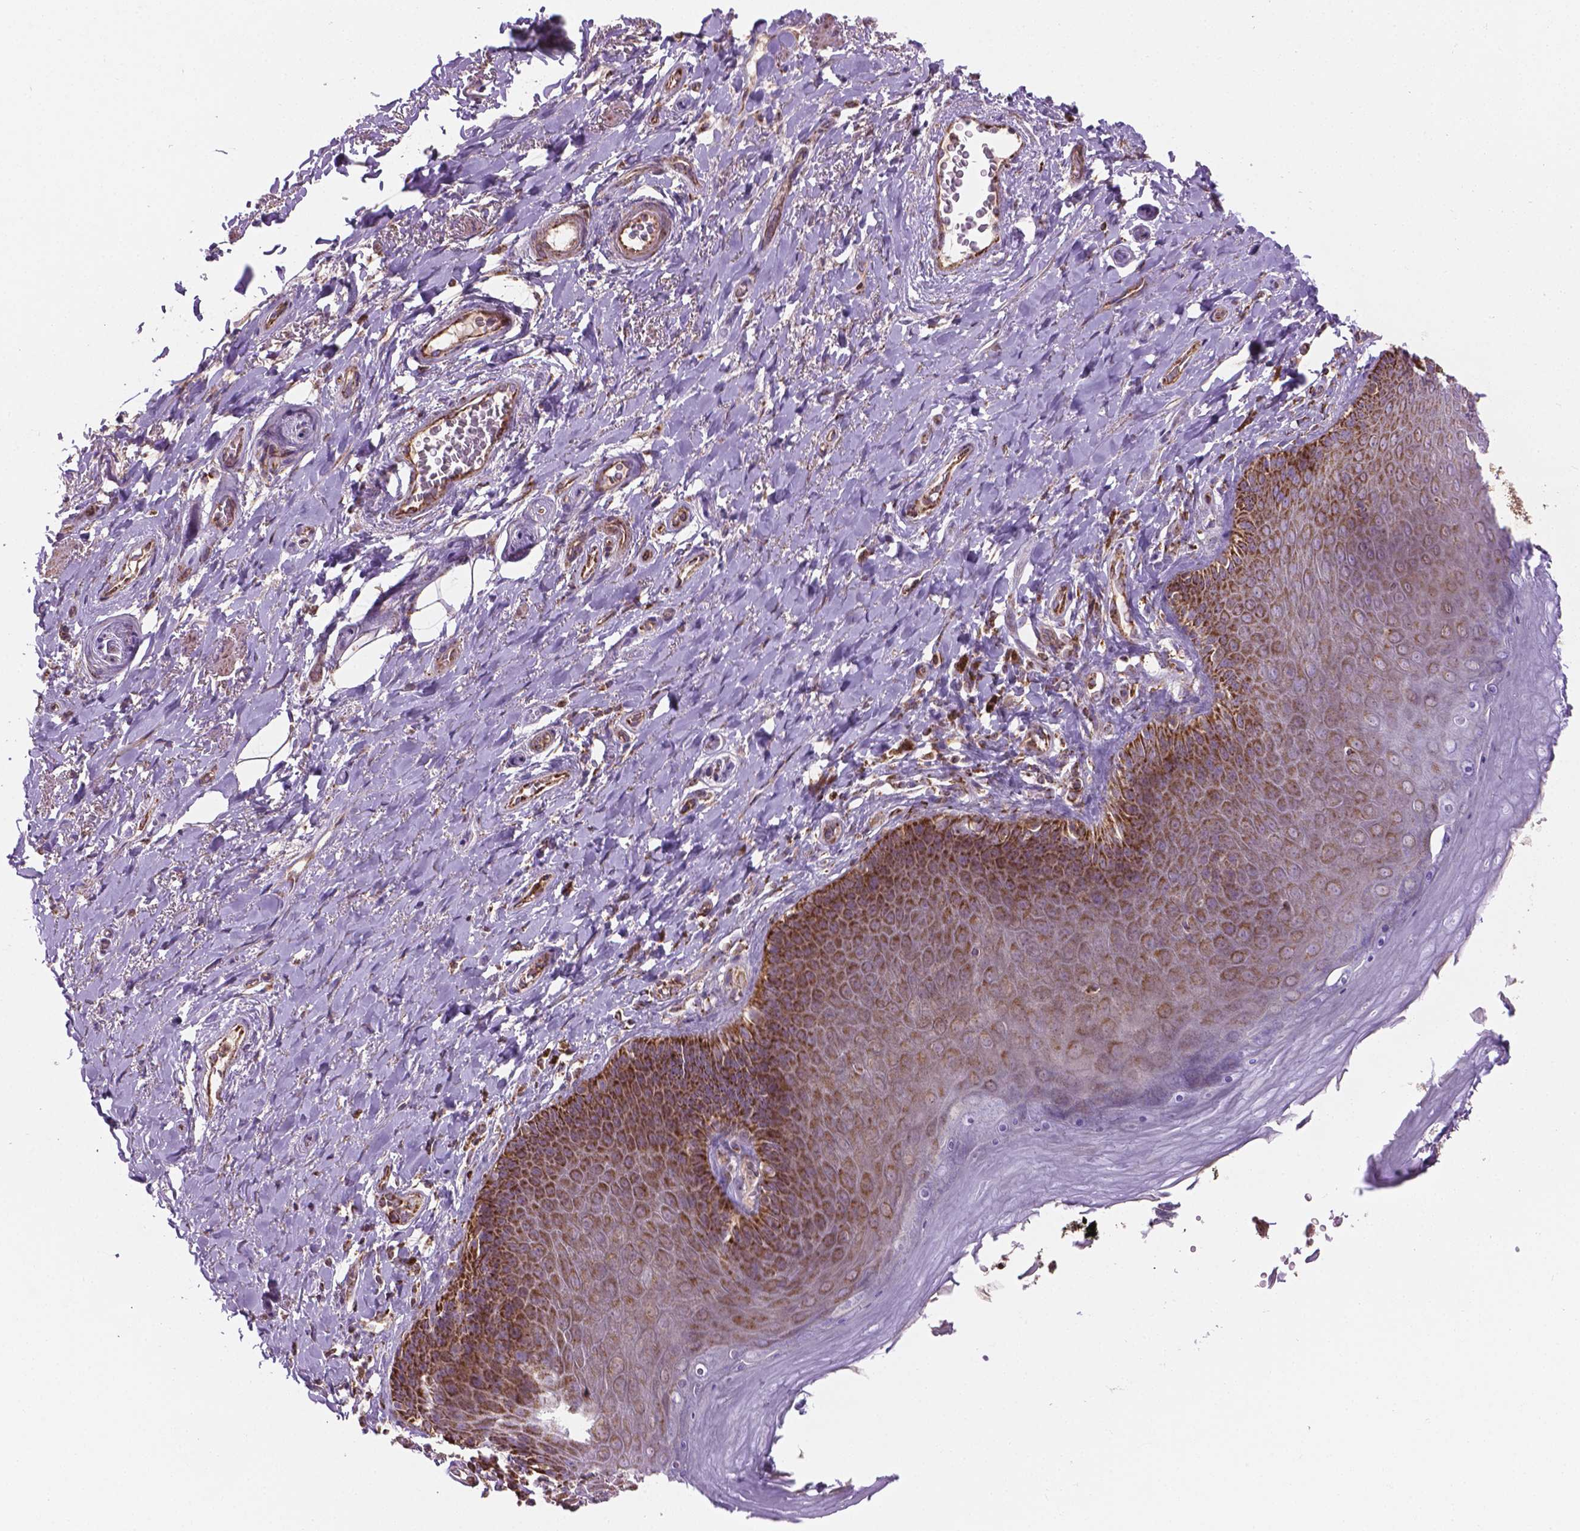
{"staining": {"intensity": "moderate", "quantity": ">75%", "location": "cytoplasmic/membranous"}, "tissue": "adipose tissue", "cell_type": "Adipocytes", "image_type": "normal", "snomed": [{"axis": "morphology", "description": "Normal tissue, NOS"}, {"axis": "topography", "description": "Anal"}, {"axis": "topography", "description": "Peripheral nerve tissue"}], "caption": "This is a histology image of IHC staining of benign adipose tissue, which shows moderate expression in the cytoplasmic/membranous of adipocytes.", "gene": "PIBF1", "patient": {"sex": "male", "age": 53}}